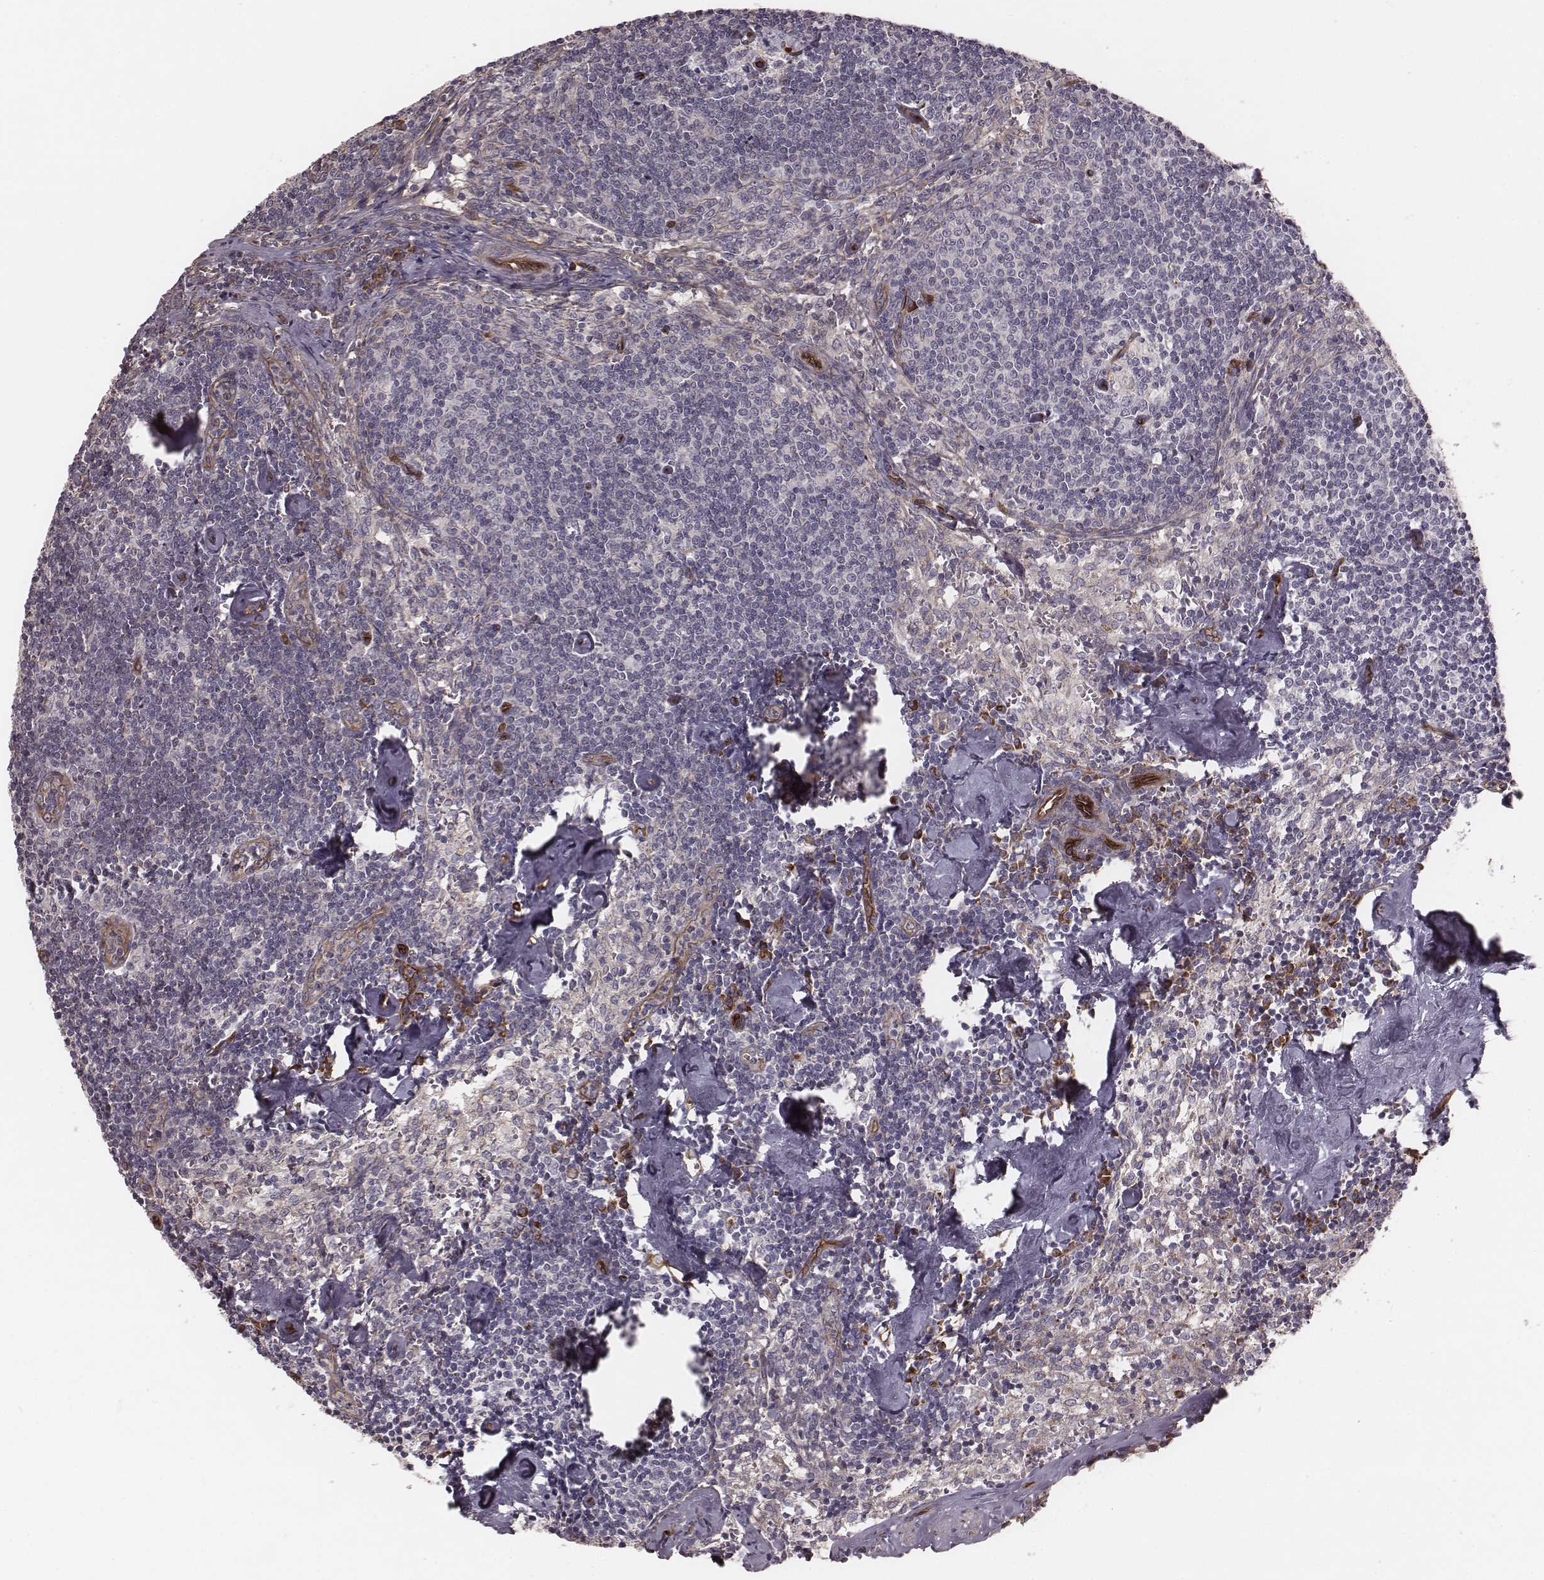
{"staining": {"intensity": "negative", "quantity": "none", "location": "none"}, "tissue": "lymph node", "cell_type": "Germinal center cells", "image_type": "normal", "snomed": [{"axis": "morphology", "description": "Normal tissue, NOS"}, {"axis": "topography", "description": "Lymph node"}], "caption": "Benign lymph node was stained to show a protein in brown. There is no significant expression in germinal center cells.", "gene": "PALMD", "patient": {"sex": "female", "age": 50}}